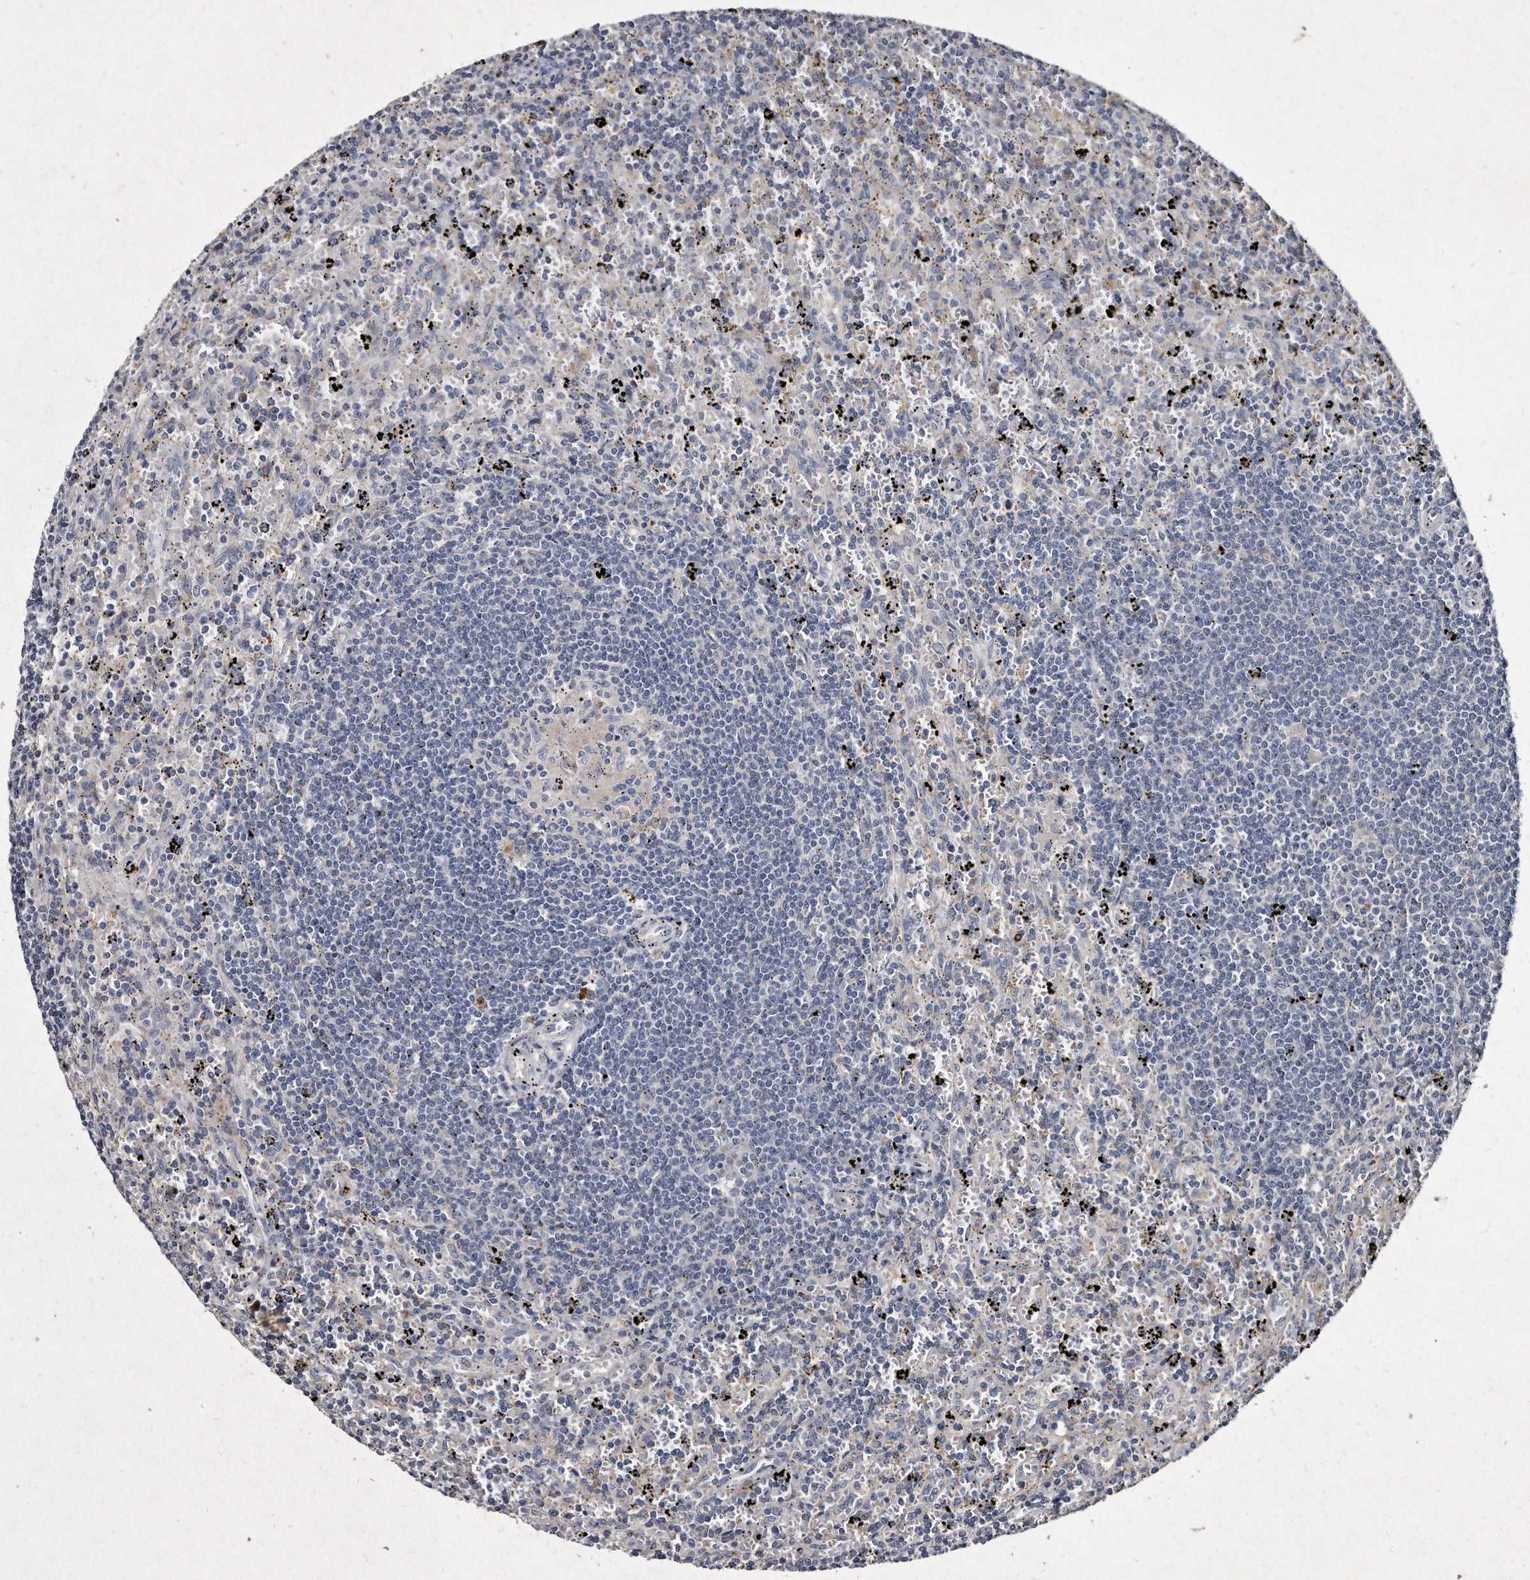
{"staining": {"intensity": "negative", "quantity": "none", "location": "none"}, "tissue": "lymphoma", "cell_type": "Tumor cells", "image_type": "cancer", "snomed": [{"axis": "morphology", "description": "Malignant lymphoma, non-Hodgkin's type, Low grade"}, {"axis": "topography", "description": "Spleen"}], "caption": "Lymphoma was stained to show a protein in brown. There is no significant expression in tumor cells.", "gene": "KLHDC3", "patient": {"sex": "male", "age": 76}}